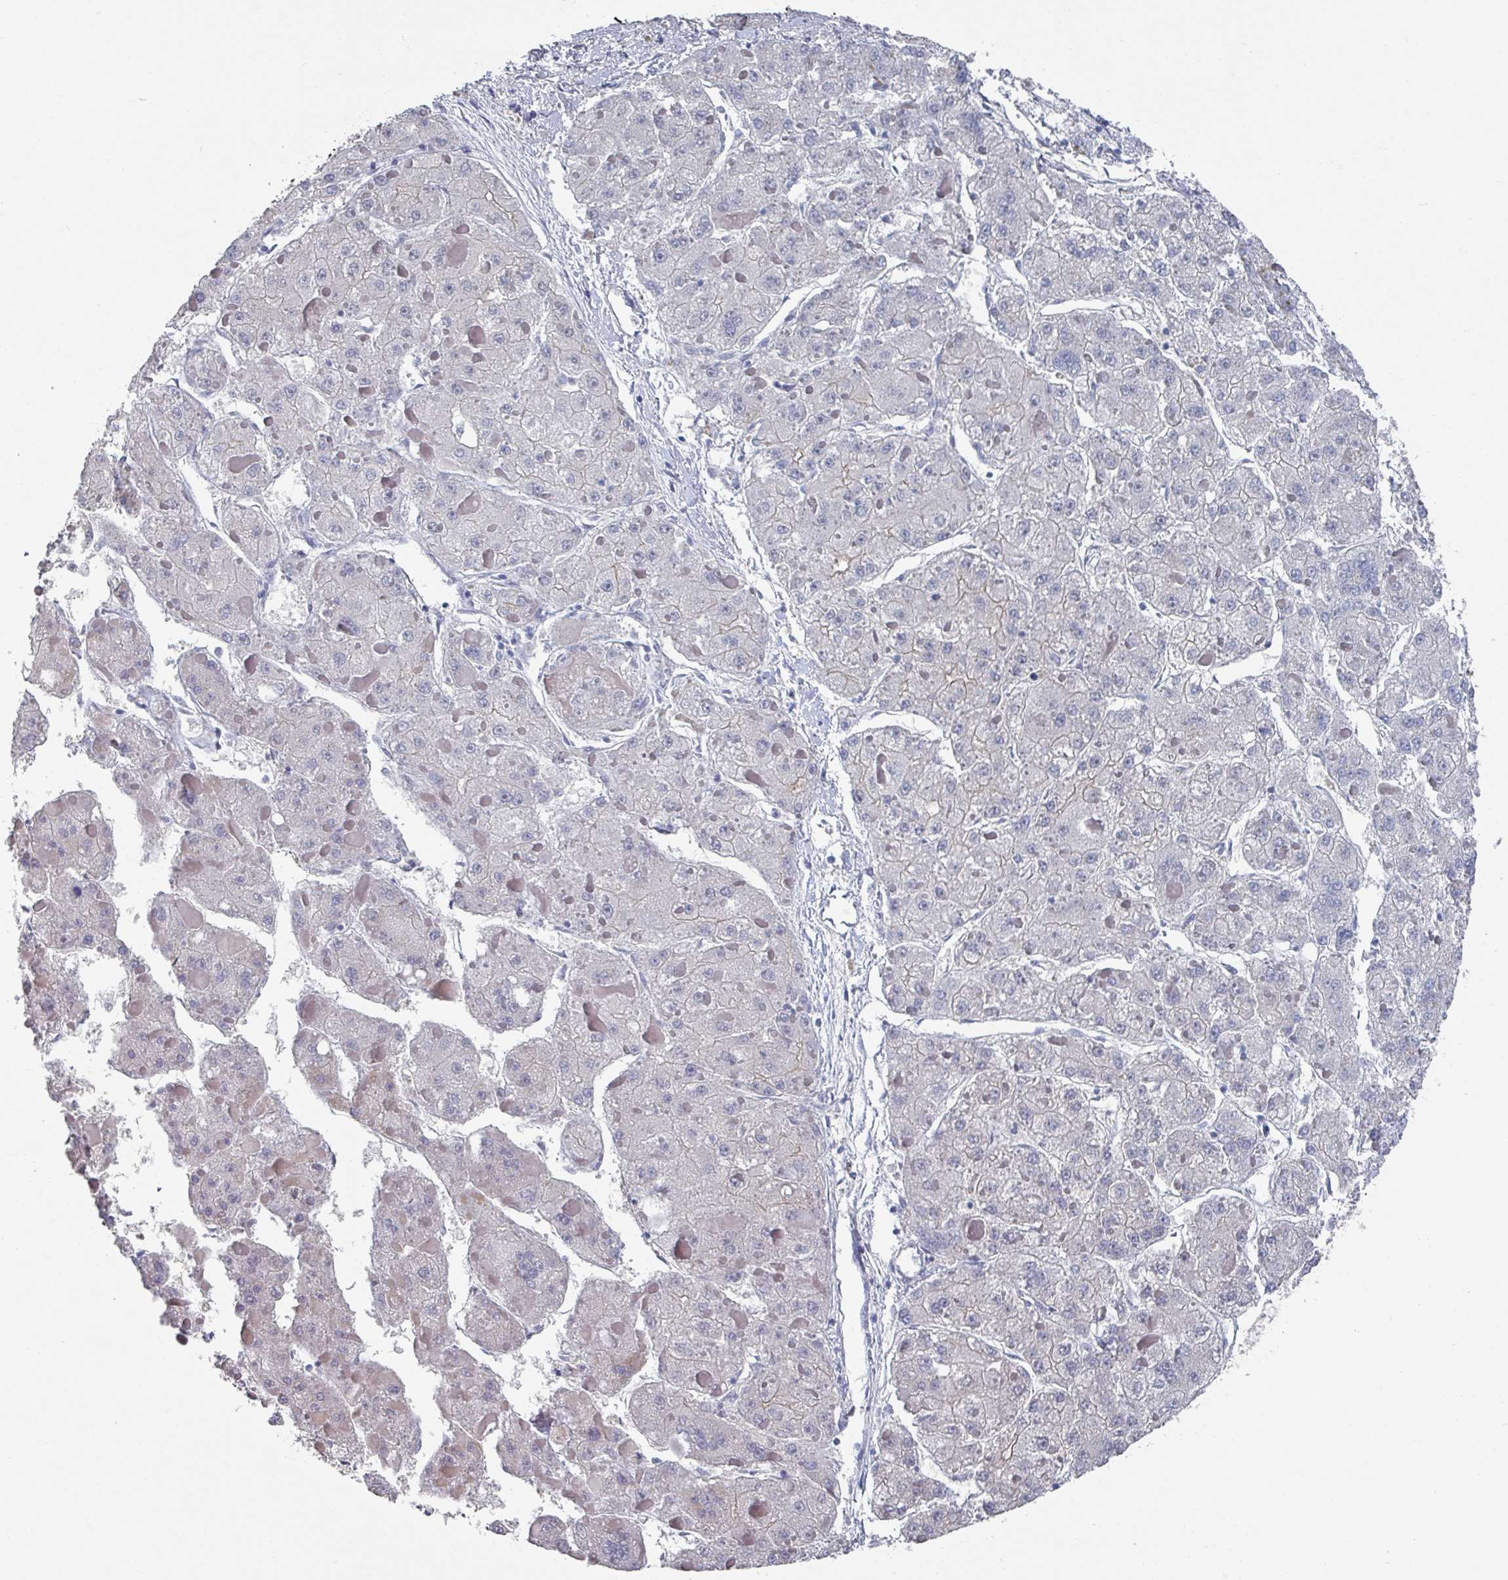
{"staining": {"intensity": "negative", "quantity": "none", "location": "none"}, "tissue": "liver cancer", "cell_type": "Tumor cells", "image_type": "cancer", "snomed": [{"axis": "morphology", "description": "Carcinoma, Hepatocellular, NOS"}, {"axis": "topography", "description": "Liver"}], "caption": "The image displays no staining of tumor cells in liver hepatocellular carcinoma.", "gene": "EFL1", "patient": {"sex": "female", "age": 73}}